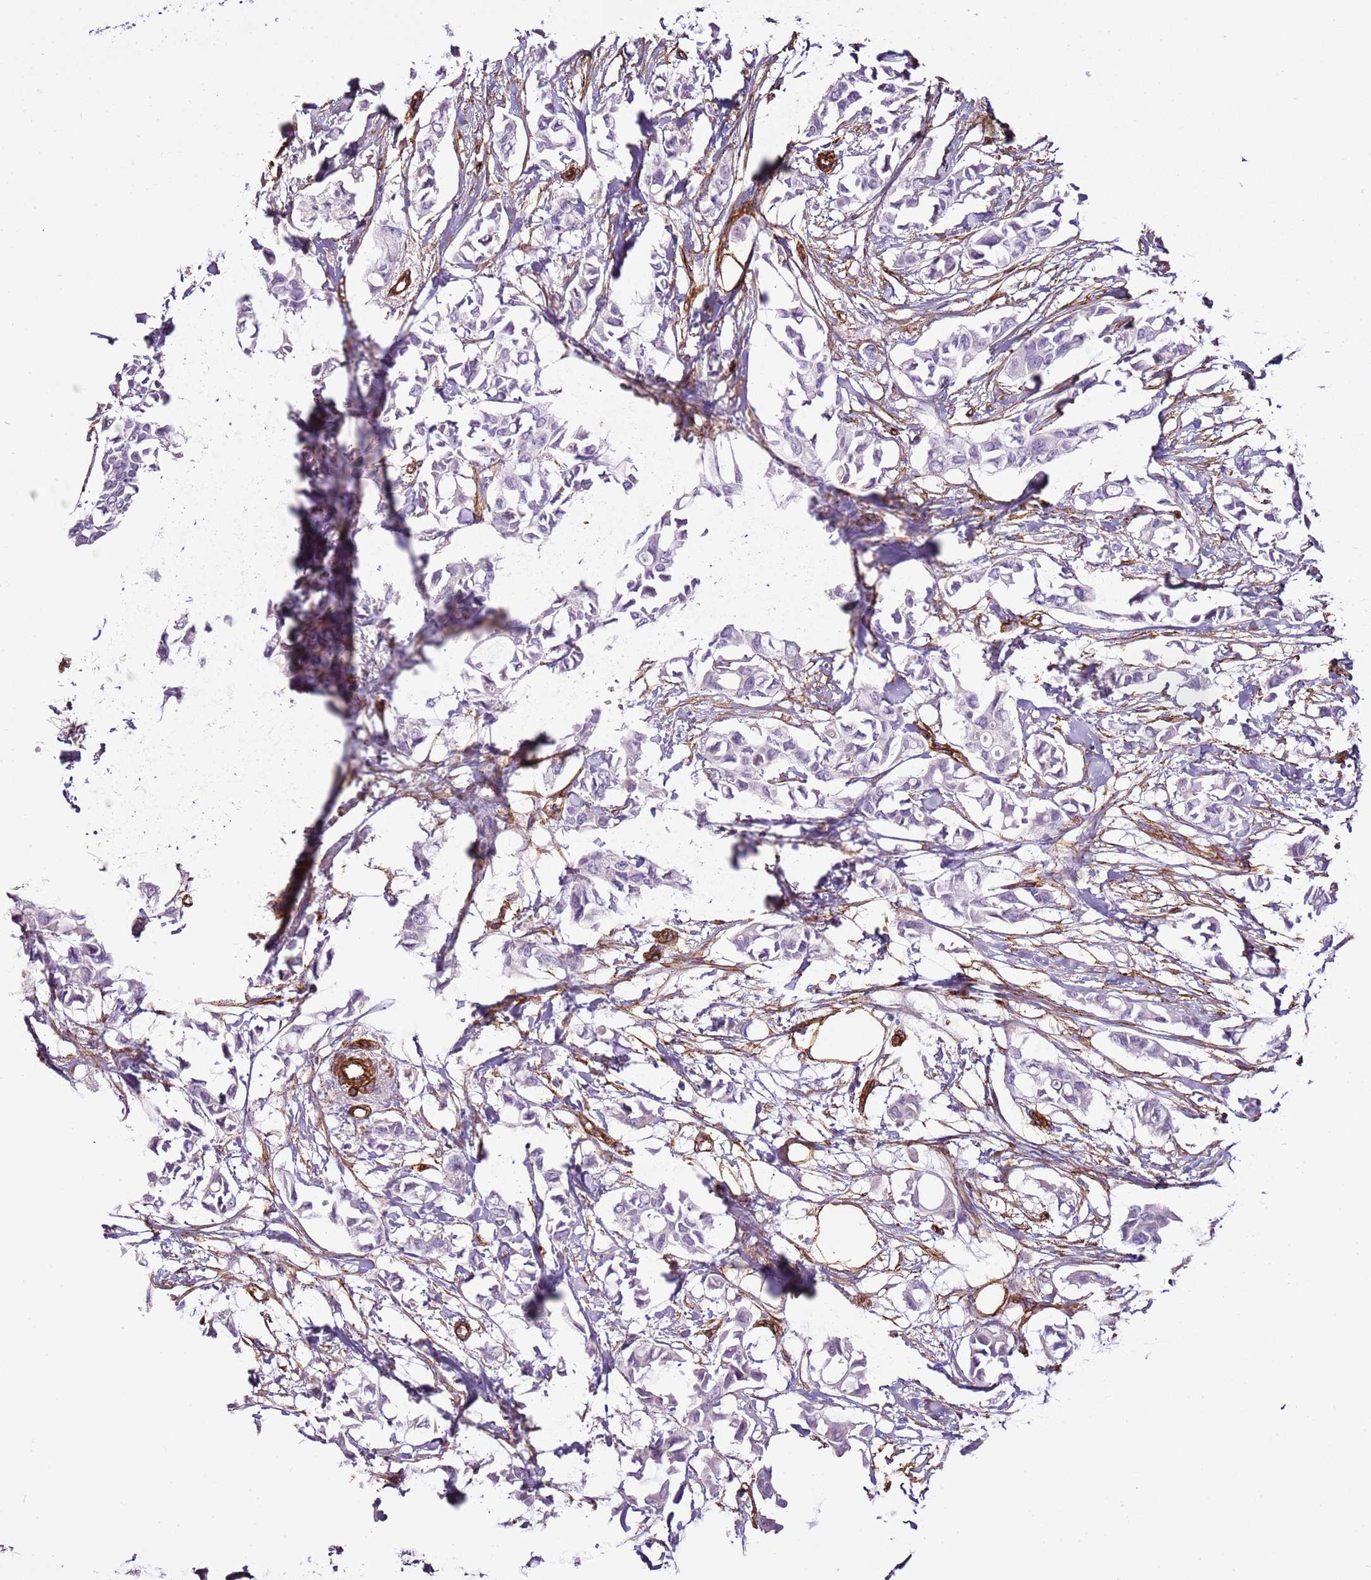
{"staining": {"intensity": "negative", "quantity": "none", "location": "none"}, "tissue": "breast cancer", "cell_type": "Tumor cells", "image_type": "cancer", "snomed": [{"axis": "morphology", "description": "Duct carcinoma"}, {"axis": "topography", "description": "Breast"}], "caption": "High power microscopy histopathology image of an immunohistochemistry image of intraductal carcinoma (breast), revealing no significant expression in tumor cells. The staining was performed using DAB to visualize the protein expression in brown, while the nuclei were stained in blue with hematoxylin (Magnification: 20x).", "gene": "CTDSPL", "patient": {"sex": "female", "age": 41}}